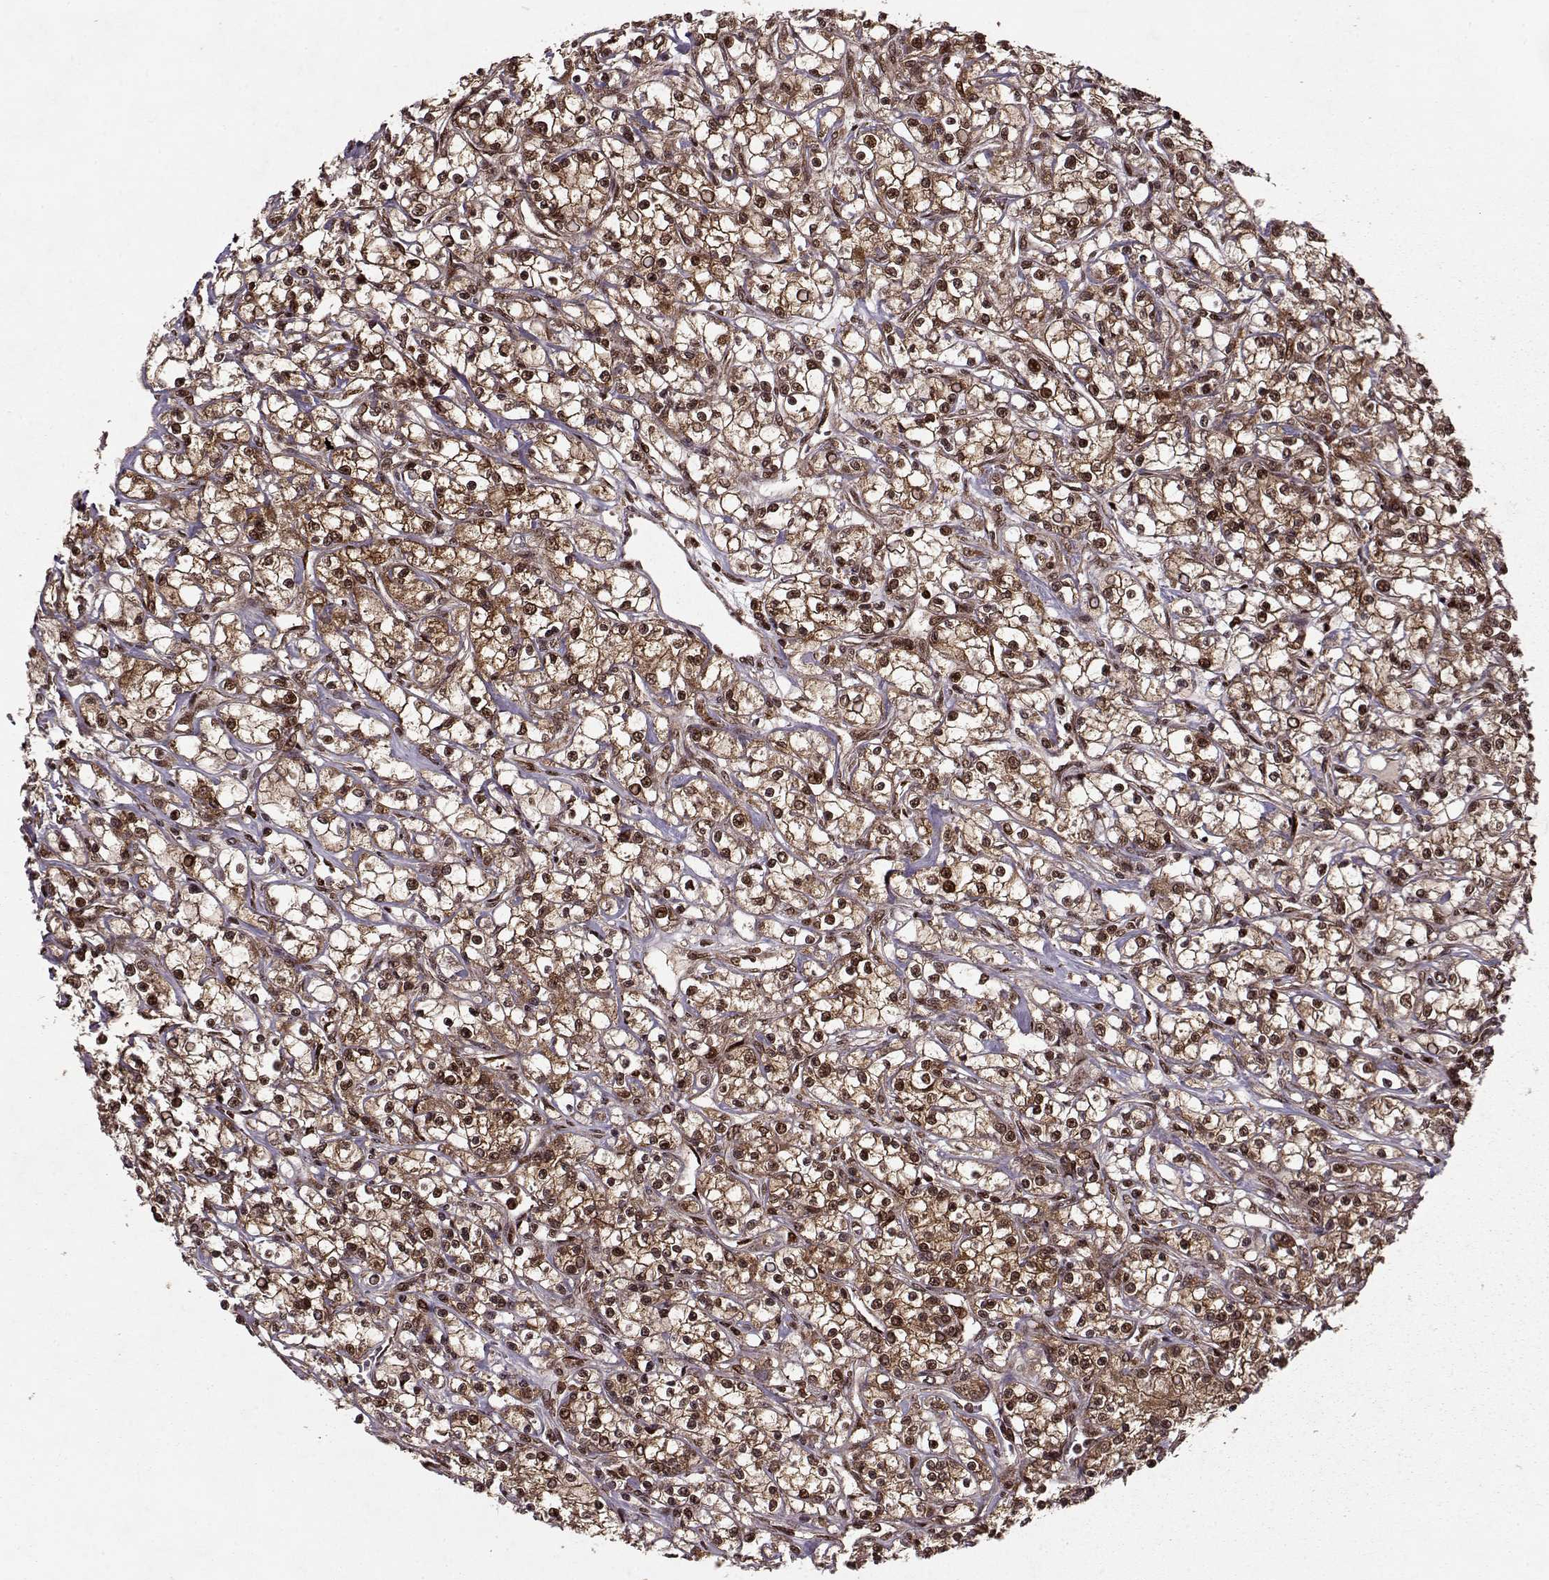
{"staining": {"intensity": "strong", "quantity": ">75%", "location": "cytoplasmic/membranous,nuclear"}, "tissue": "renal cancer", "cell_type": "Tumor cells", "image_type": "cancer", "snomed": [{"axis": "morphology", "description": "Adenocarcinoma, NOS"}, {"axis": "topography", "description": "Kidney"}], "caption": "This image demonstrates IHC staining of human adenocarcinoma (renal), with high strong cytoplasmic/membranous and nuclear positivity in approximately >75% of tumor cells.", "gene": "PSMA7", "patient": {"sex": "female", "age": 59}}